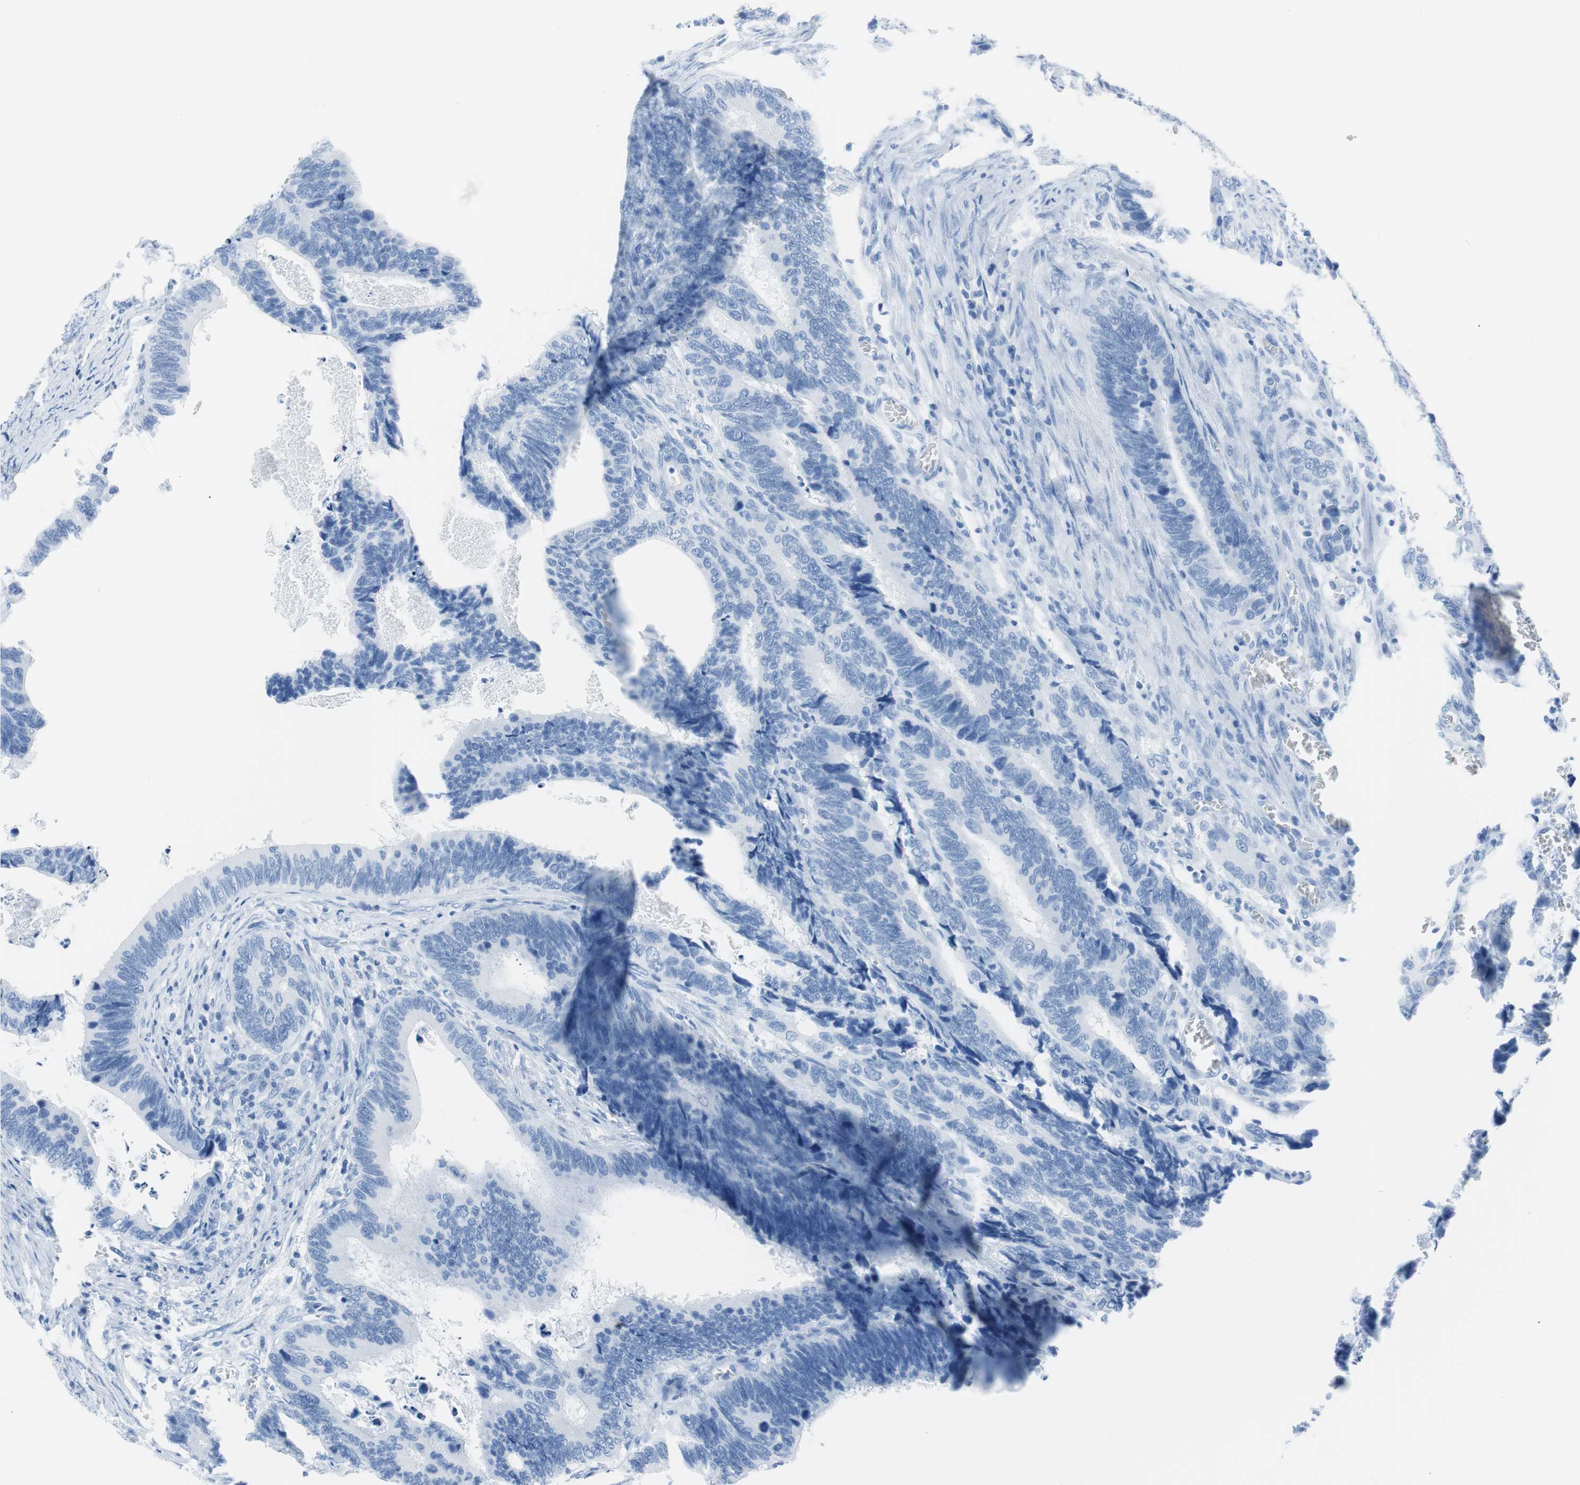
{"staining": {"intensity": "negative", "quantity": "none", "location": "none"}, "tissue": "colorectal cancer", "cell_type": "Tumor cells", "image_type": "cancer", "snomed": [{"axis": "morphology", "description": "Adenocarcinoma, NOS"}, {"axis": "topography", "description": "Colon"}], "caption": "This is a image of immunohistochemistry (IHC) staining of colorectal adenocarcinoma, which shows no expression in tumor cells.", "gene": "NFATC2", "patient": {"sex": "male", "age": 72}}